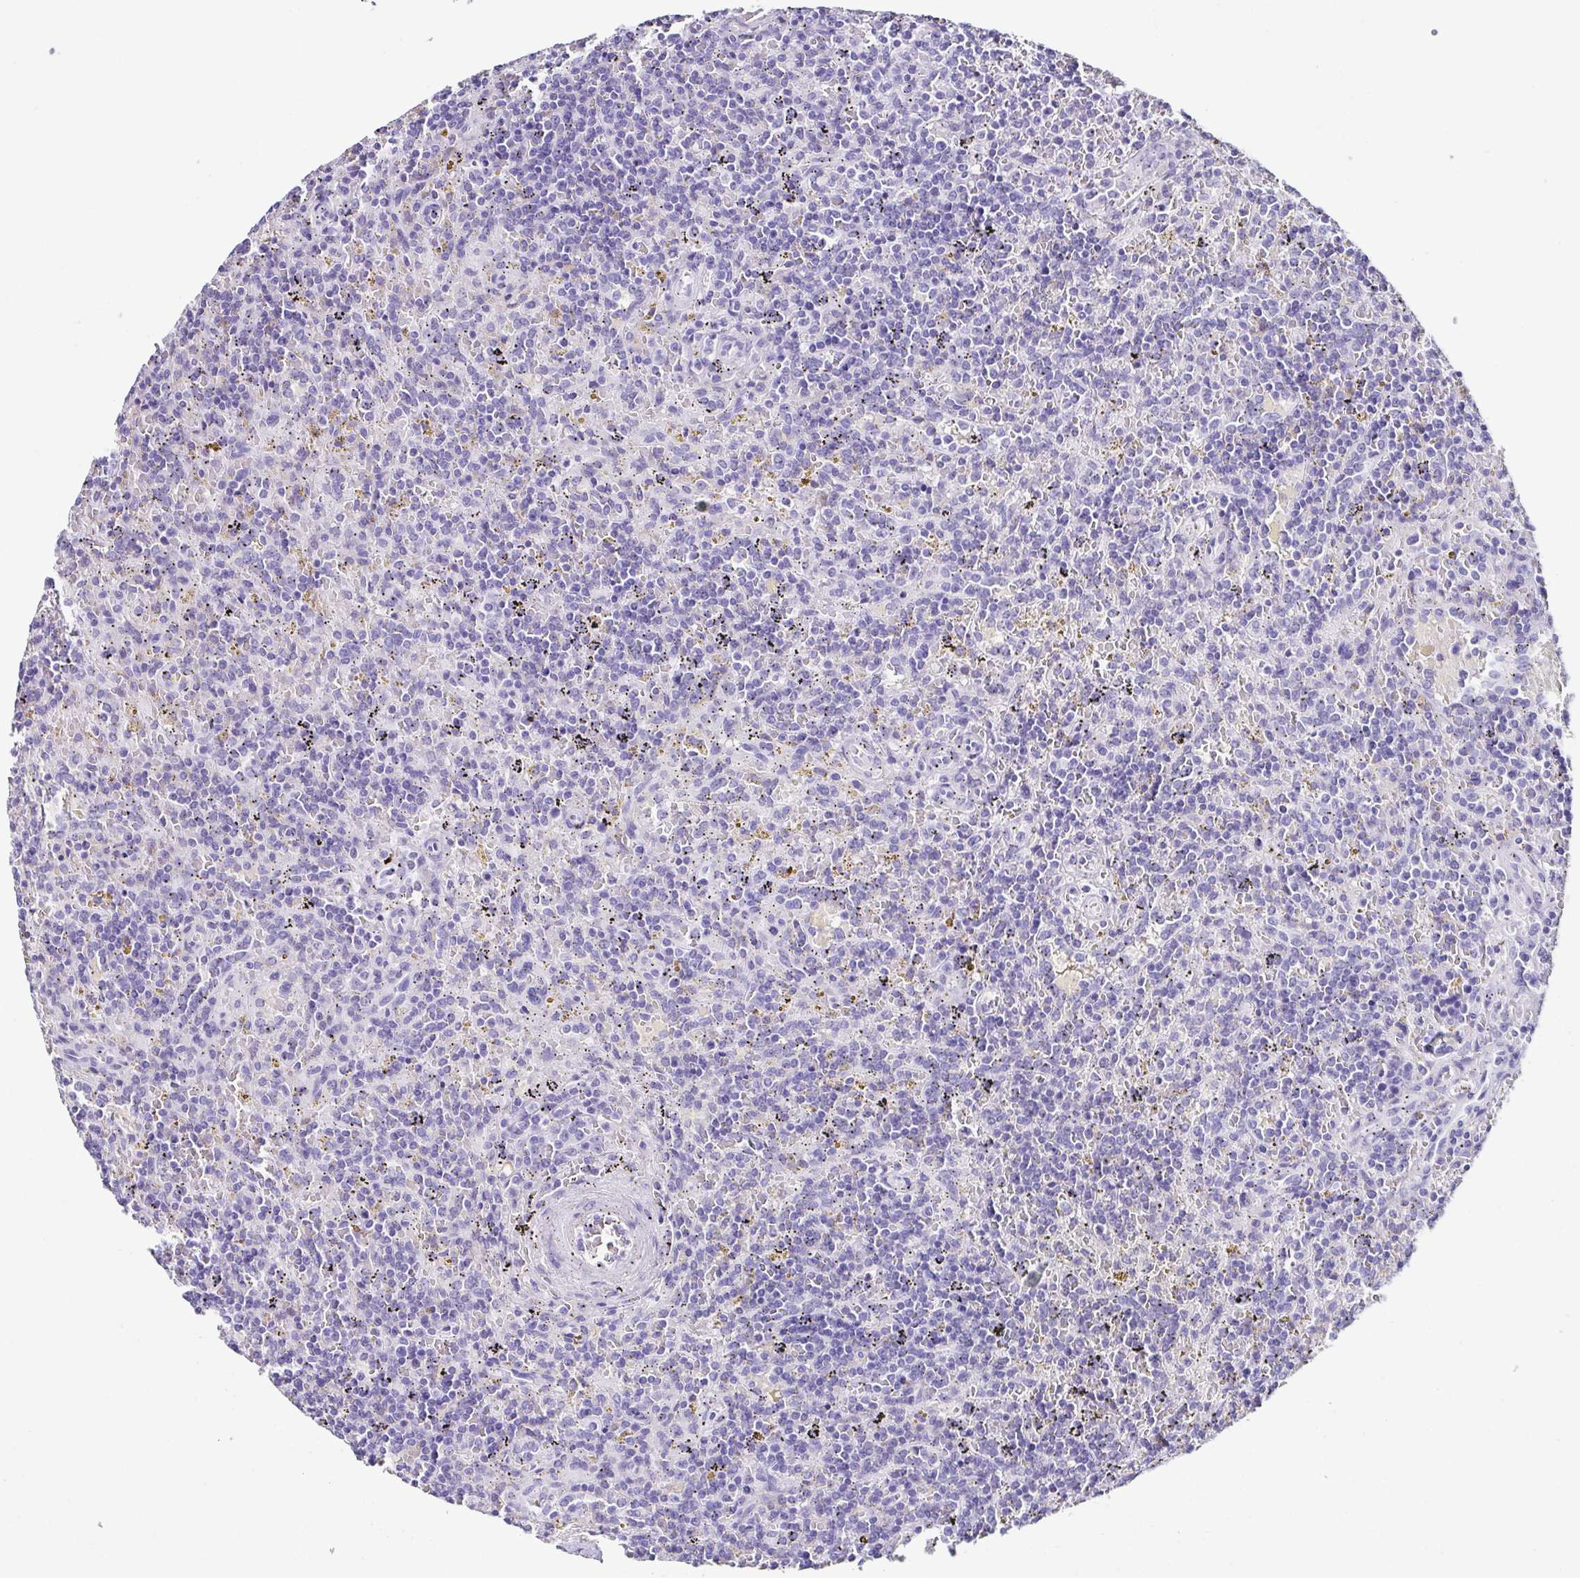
{"staining": {"intensity": "negative", "quantity": "none", "location": "none"}, "tissue": "lymphoma", "cell_type": "Tumor cells", "image_type": "cancer", "snomed": [{"axis": "morphology", "description": "Malignant lymphoma, non-Hodgkin's type, Low grade"}, {"axis": "topography", "description": "Spleen"}], "caption": "The histopathology image shows no staining of tumor cells in low-grade malignant lymphoma, non-Hodgkin's type. (Stains: DAB (3,3'-diaminobenzidine) immunohistochemistry (IHC) with hematoxylin counter stain, Microscopy: brightfield microscopy at high magnification).", "gene": "TNNT2", "patient": {"sex": "male", "age": 67}}